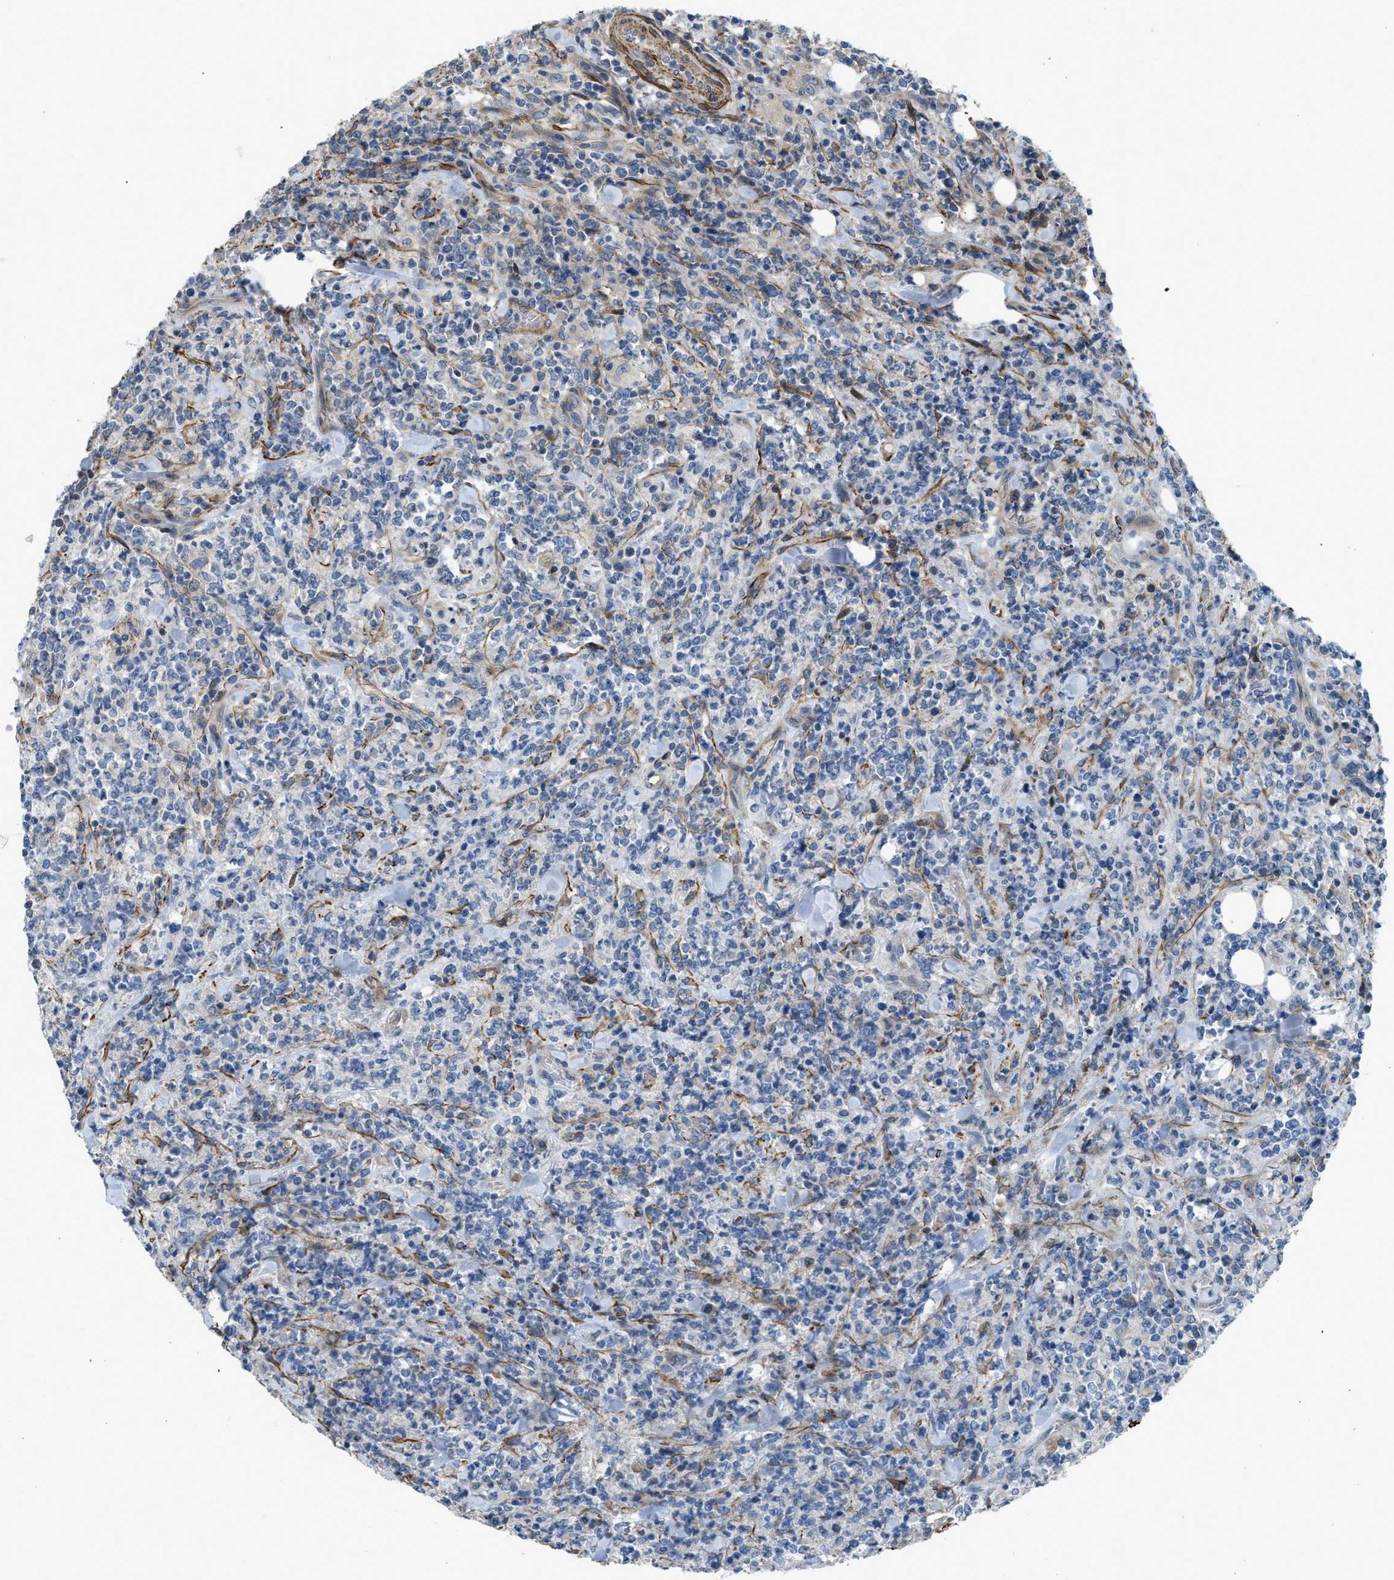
{"staining": {"intensity": "negative", "quantity": "none", "location": "none"}, "tissue": "lymphoma", "cell_type": "Tumor cells", "image_type": "cancer", "snomed": [{"axis": "morphology", "description": "Malignant lymphoma, non-Hodgkin's type, High grade"}, {"axis": "topography", "description": "Soft tissue"}], "caption": "Immunohistochemical staining of human malignant lymphoma, non-Hodgkin's type (high-grade) displays no significant positivity in tumor cells.", "gene": "BMPR1A", "patient": {"sex": "male", "age": 18}}